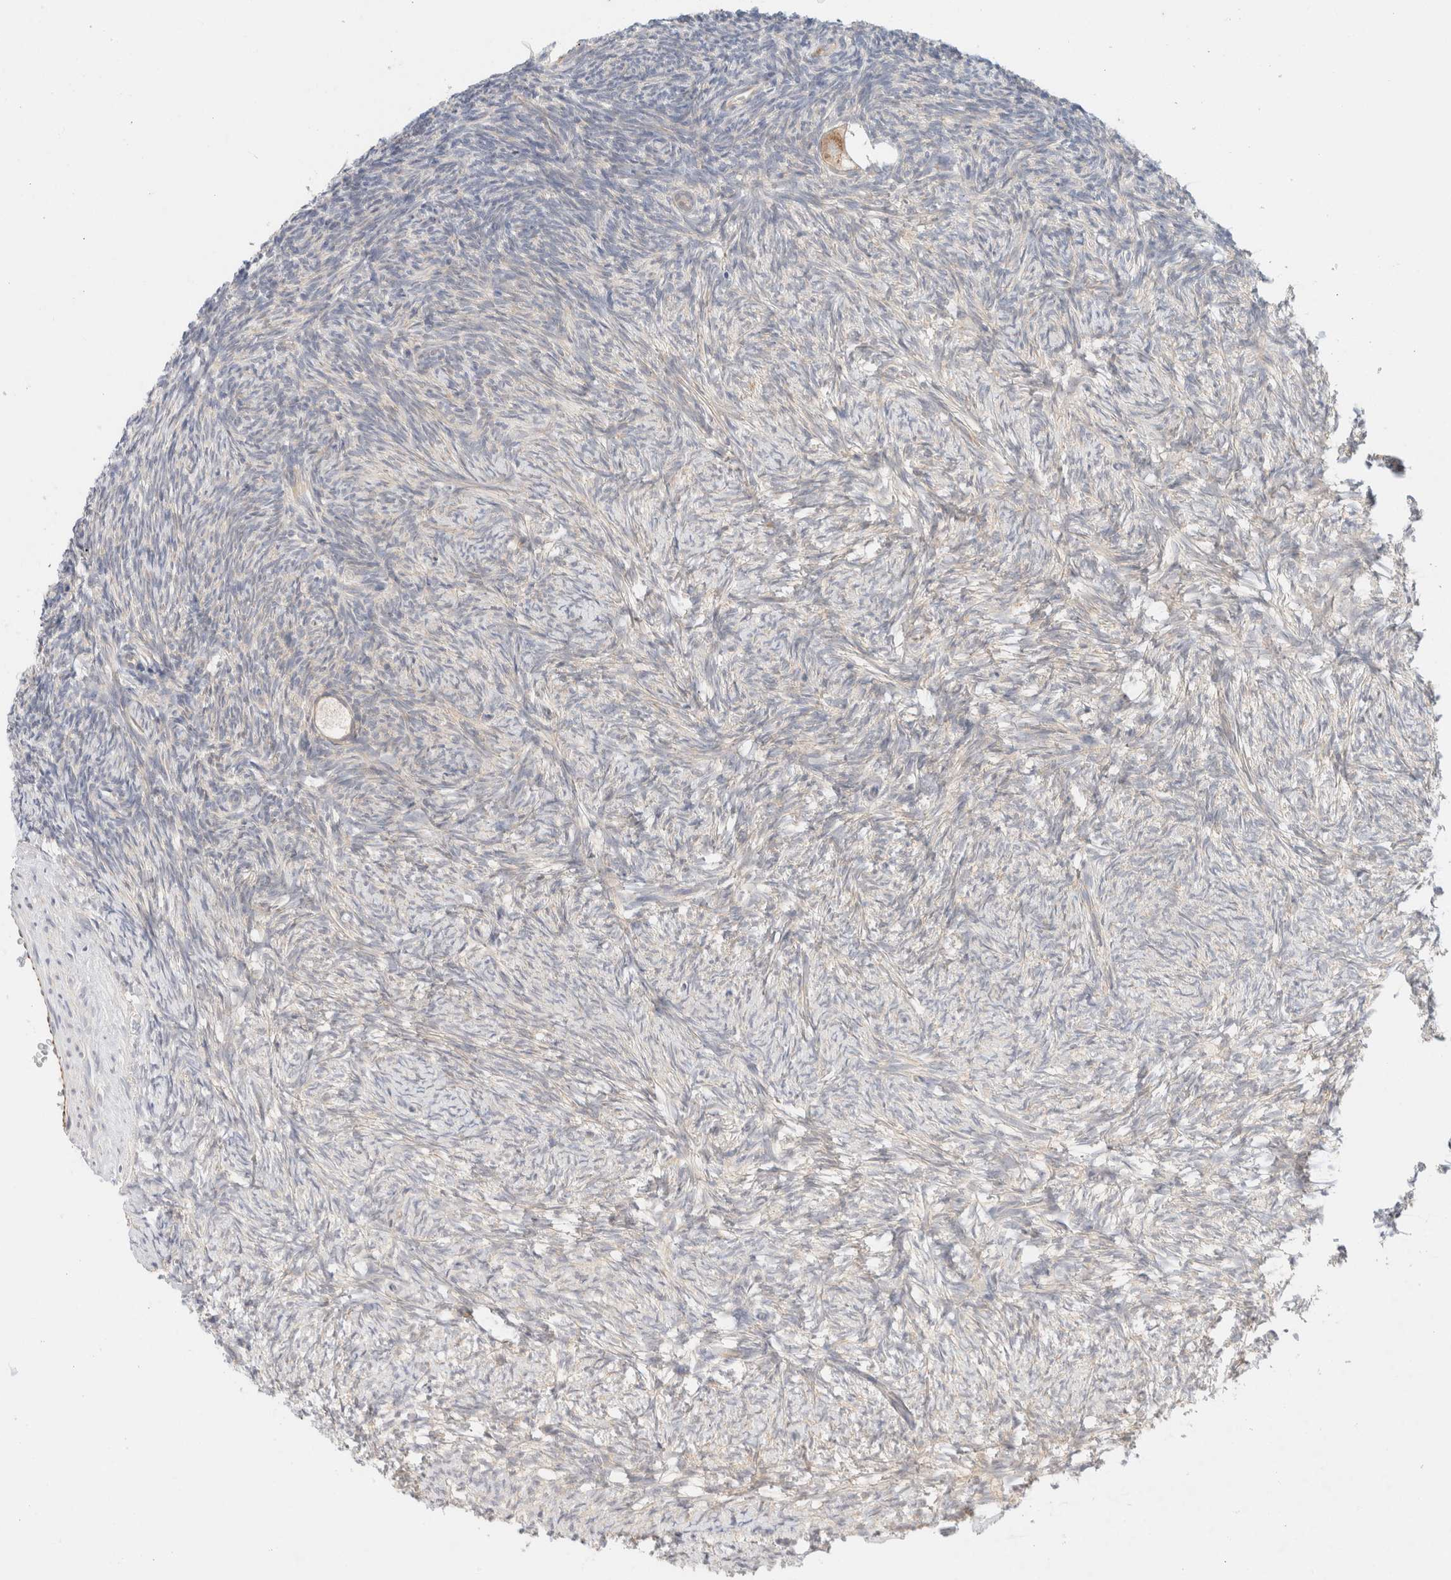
{"staining": {"intensity": "moderate", "quantity": ">75%", "location": "cytoplasmic/membranous"}, "tissue": "ovary", "cell_type": "Follicle cells", "image_type": "normal", "snomed": [{"axis": "morphology", "description": "Normal tissue, NOS"}, {"axis": "topography", "description": "Ovary"}], "caption": "About >75% of follicle cells in benign human ovary show moderate cytoplasmic/membranous protein expression as visualized by brown immunohistochemical staining.", "gene": "UNC13B", "patient": {"sex": "female", "age": 34}}